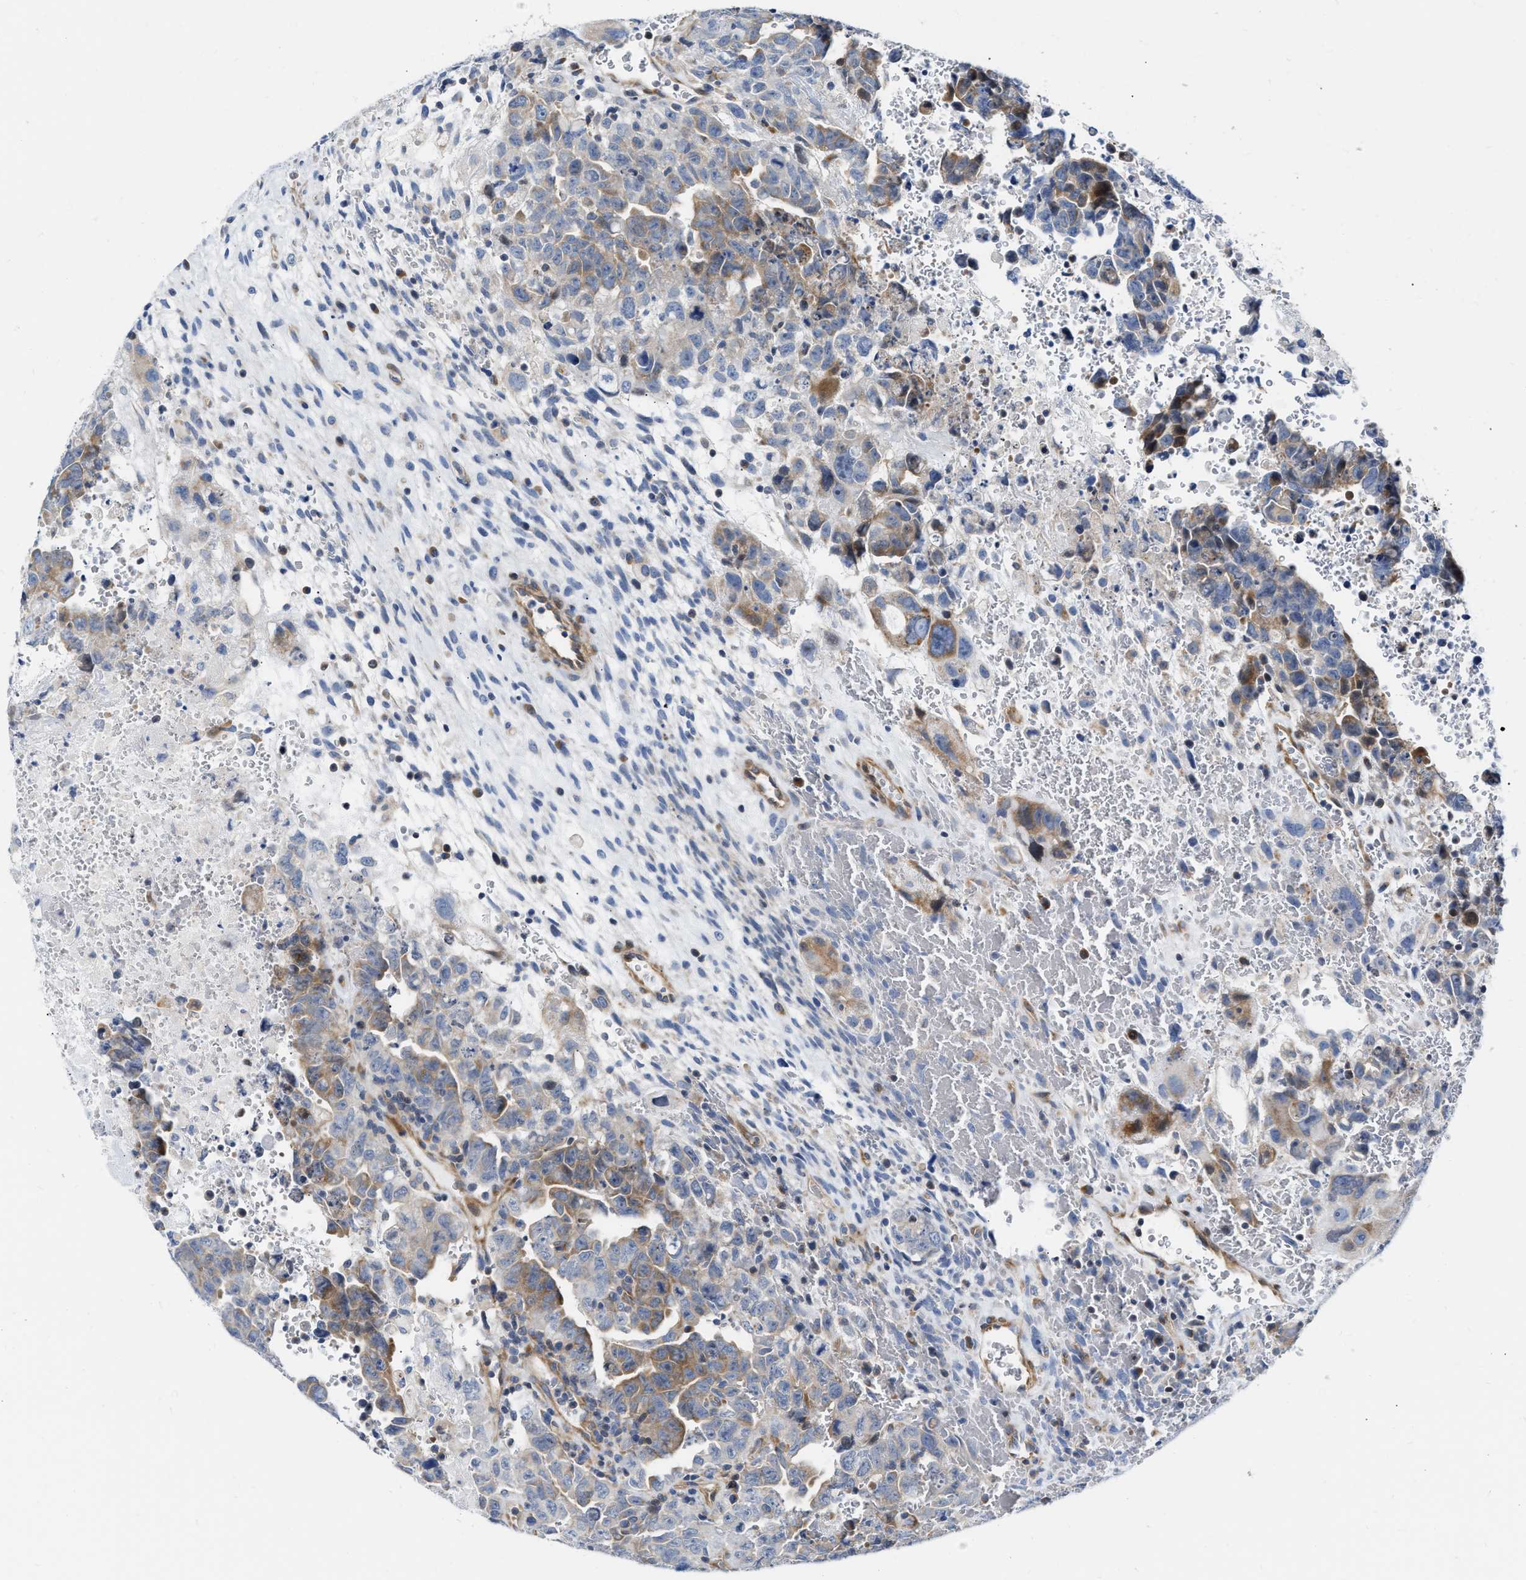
{"staining": {"intensity": "moderate", "quantity": "25%-75%", "location": "cytoplasmic/membranous"}, "tissue": "testis cancer", "cell_type": "Tumor cells", "image_type": "cancer", "snomed": [{"axis": "morphology", "description": "Carcinoma, Embryonal, NOS"}, {"axis": "topography", "description": "Testis"}], "caption": "A photomicrograph of human testis cancer stained for a protein reveals moderate cytoplasmic/membranous brown staining in tumor cells. (DAB (3,3'-diaminobenzidine) = brown stain, brightfield microscopy at high magnification).", "gene": "FHL1", "patient": {"sex": "male", "age": 28}}